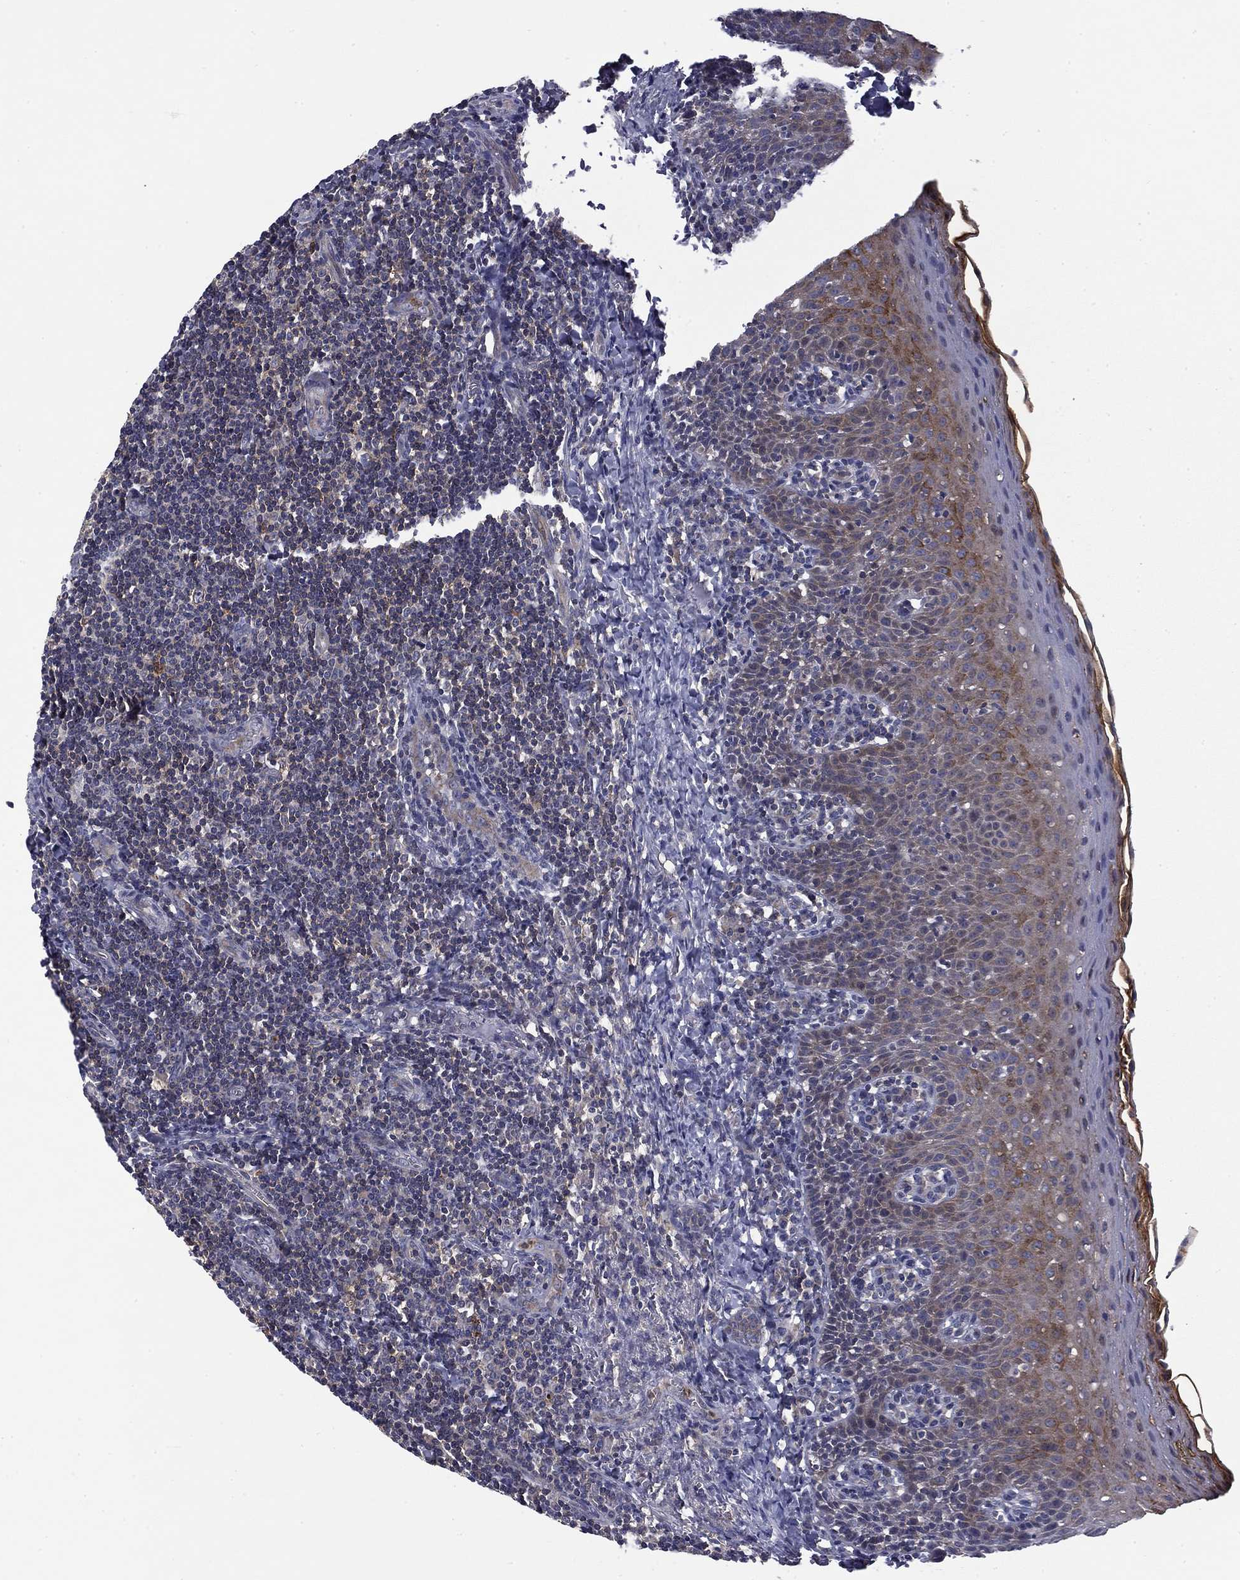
{"staining": {"intensity": "moderate", "quantity": "<25%", "location": "cytoplasmic/membranous"}, "tissue": "tonsil", "cell_type": "Germinal center cells", "image_type": "normal", "snomed": [{"axis": "morphology", "description": "Normal tissue, NOS"}, {"axis": "morphology", "description": "Inflammation, NOS"}, {"axis": "topography", "description": "Tonsil"}], "caption": "The photomicrograph displays a brown stain indicating the presence of a protein in the cytoplasmic/membranous of germinal center cells in tonsil.", "gene": "CEACAM7", "patient": {"sex": "female", "age": 31}}